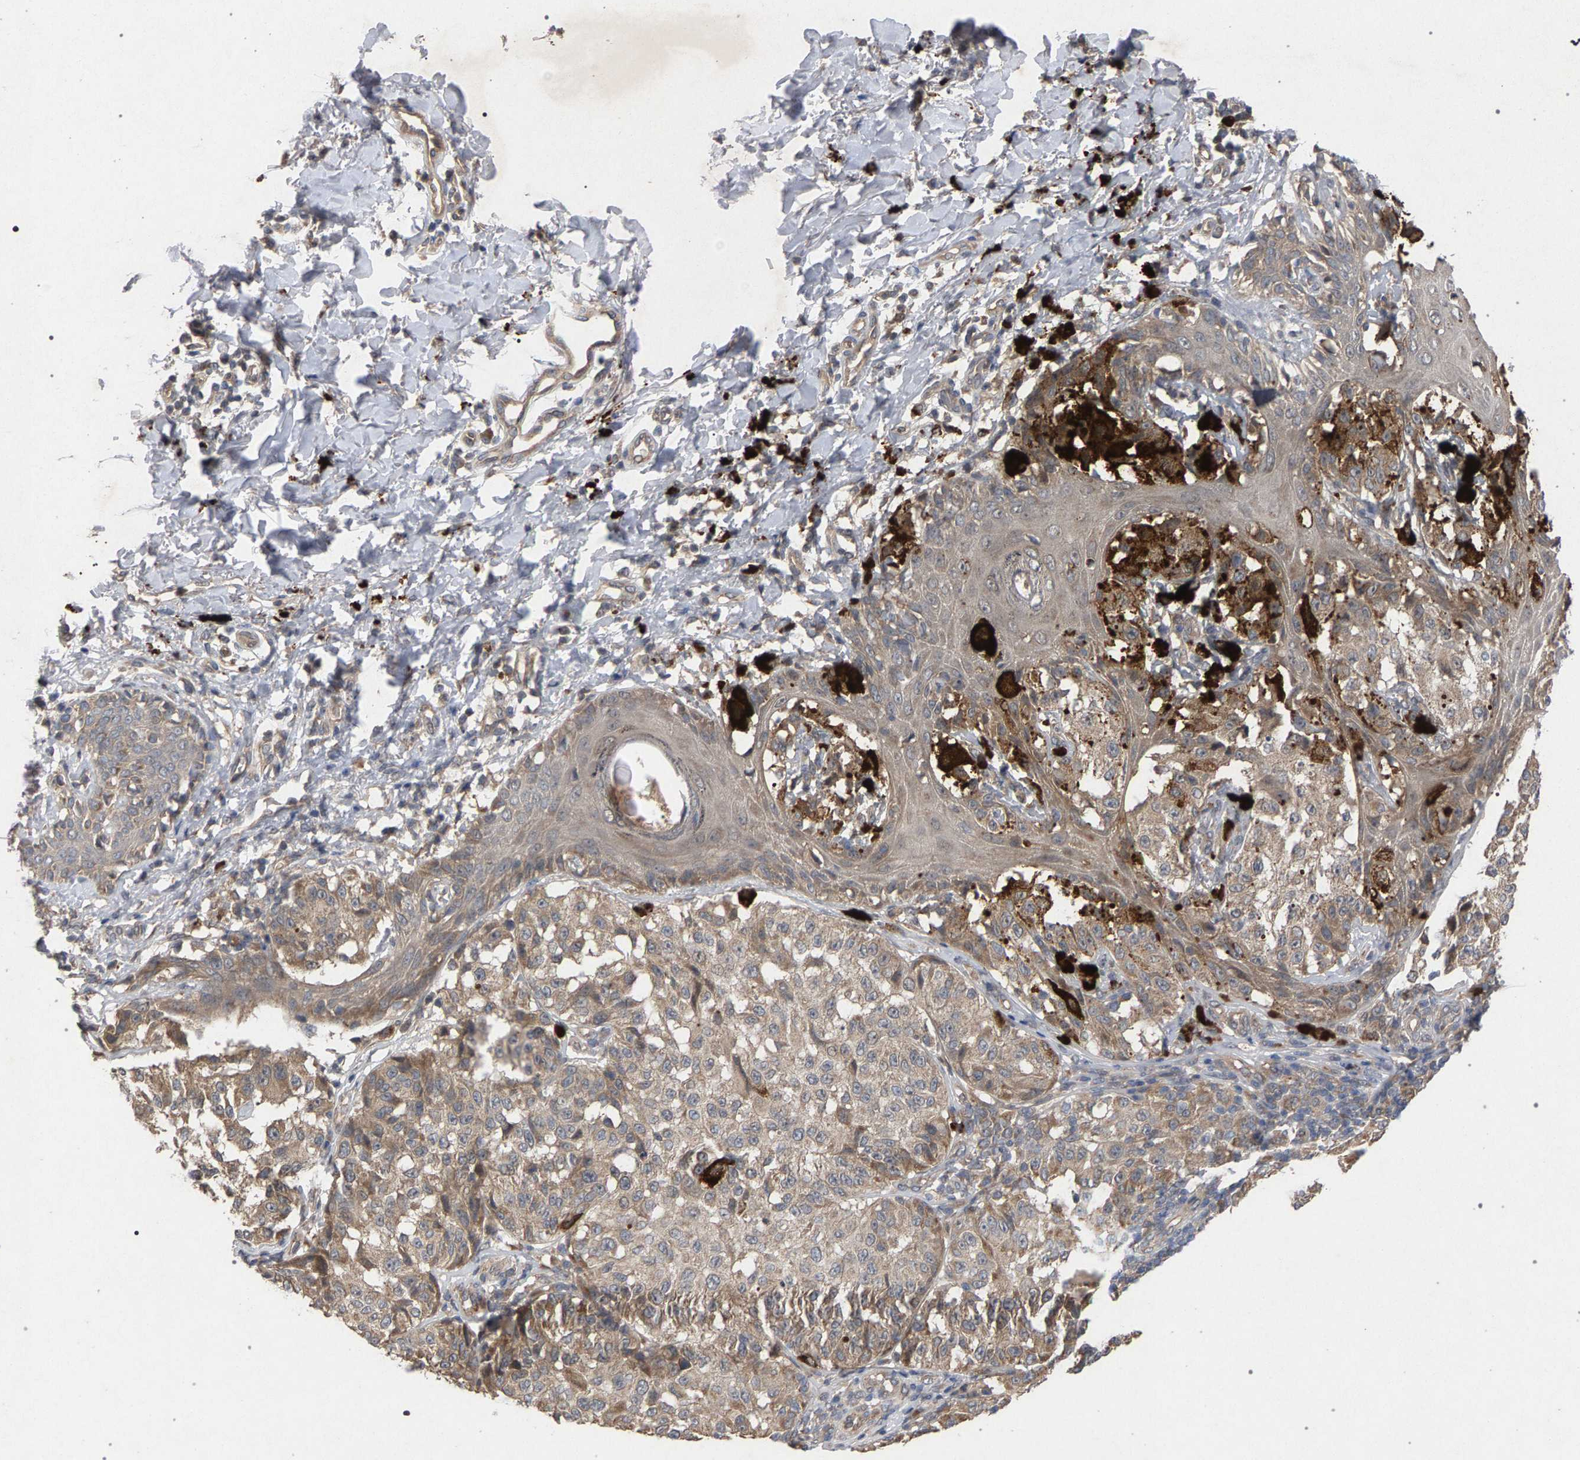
{"staining": {"intensity": "weak", "quantity": "25%-75%", "location": "cytoplasmic/membranous"}, "tissue": "melanoma", "cell_type": "Tumor cells", "image_type": "cancer", "snomed": [{"axis": "morphology", "description": "Malignant melanoma, NOS"}, {"axis": "topography", "description": "Skin"}], "caption": "Melanoma stained for a protein displays weak cytoplasmic/membranous positivity in tumor cells.", "gene": "SLC4A4", "patient": {"sex": "female", "age": 46}}